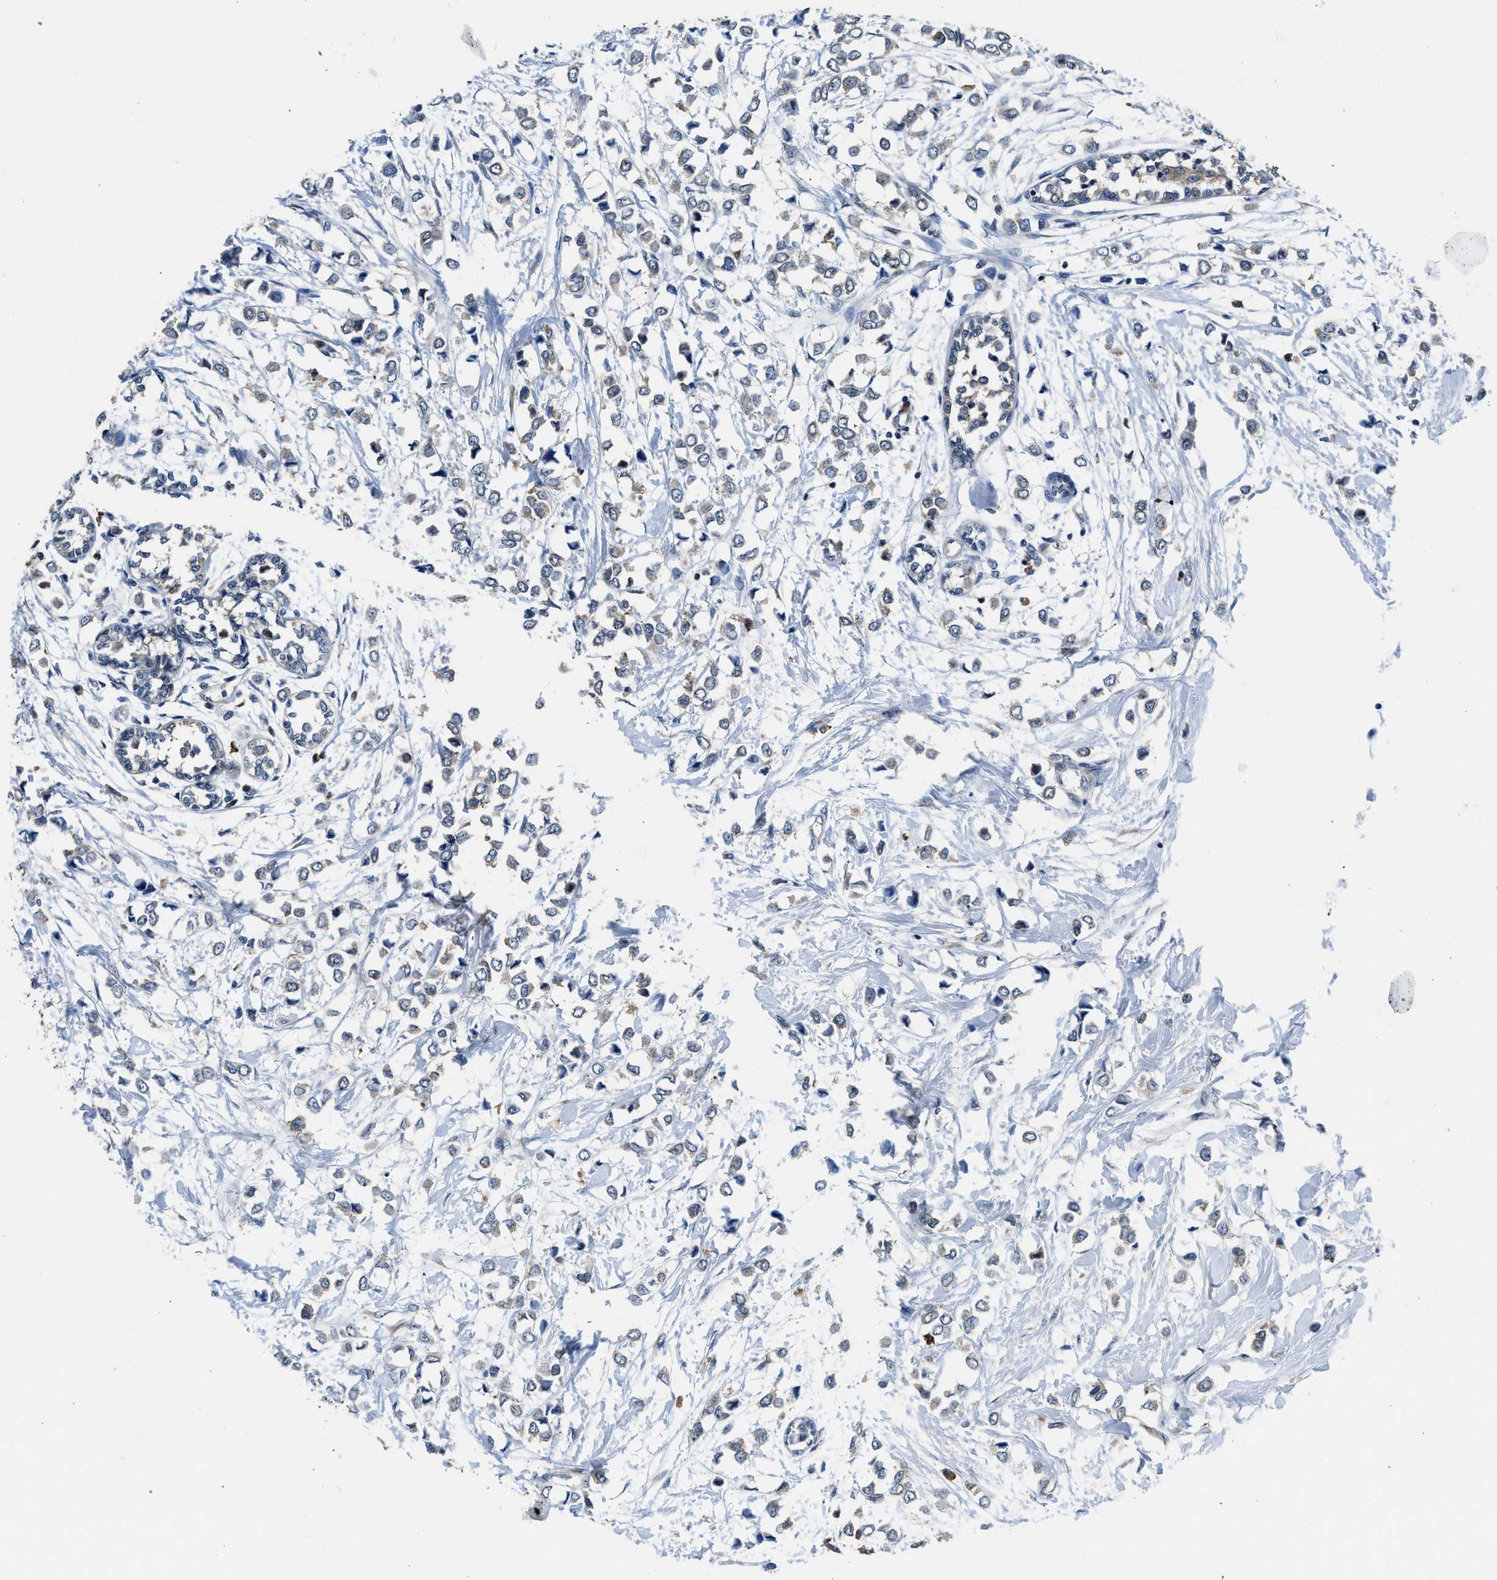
{"staining": {"intensity": "weak", "quantity": "<25%", "location": "cytoplasmic/membranous"}, "tissue": "breast cancer", "cell_type": "Tumor cells", "image_type": "cancer", "snomed": [{"axis": "morphology", "description": "Lobular carcinoma"}, {"axis": "topography", "description": "Breast"}], "caption": "Immunohistochemical staining of breast cancer demonstrates no significant positivity in tumor cells.", "gene": "PA2G4", "patient": {"sex": "female", "age": 51}}